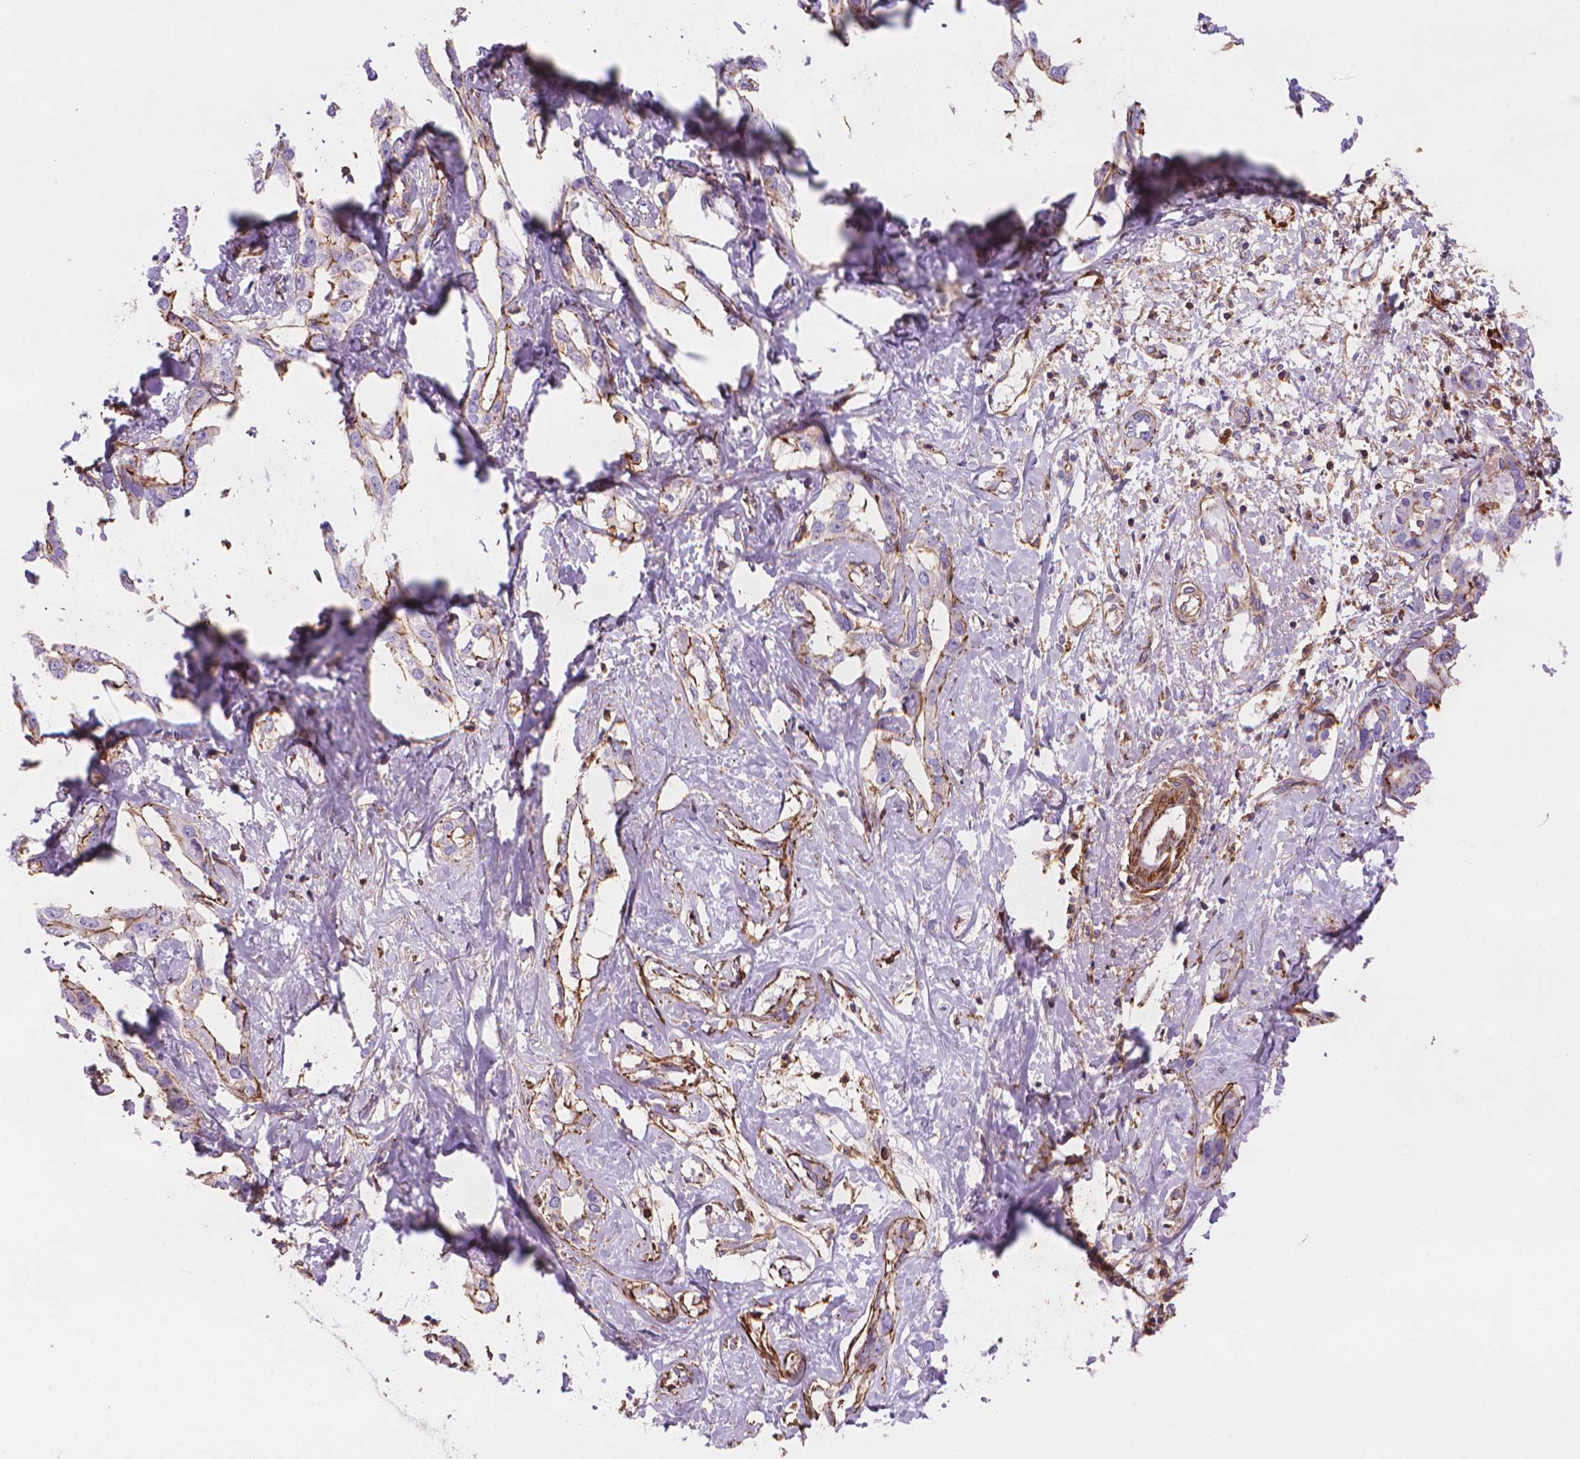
{"staining": {"intensity": "weak", "quantity": "<25%", "location": "cytoplasmic/membranous"}, "tissue": "liver cancer", "cell_type": "Tumor cells", "image_type": "cancer", "snomed": [{"axis": "morphology", "description": "Cholangiocarcinoma"}, {"axis": "topography", "description": "Liver"}], "caption": "High power microscopy micrograph of an immunohistochemistry micrograph of liver cancer (cholangiocarcinoma), revealing no significant positivity in tumor cells. (Stains: DAB IHC with hematoxylin counter stain, Microscopy: brightfield microscopy at high magnification).", "gene": "PATJ", "patient": {"sex": "male", "age": 59}}